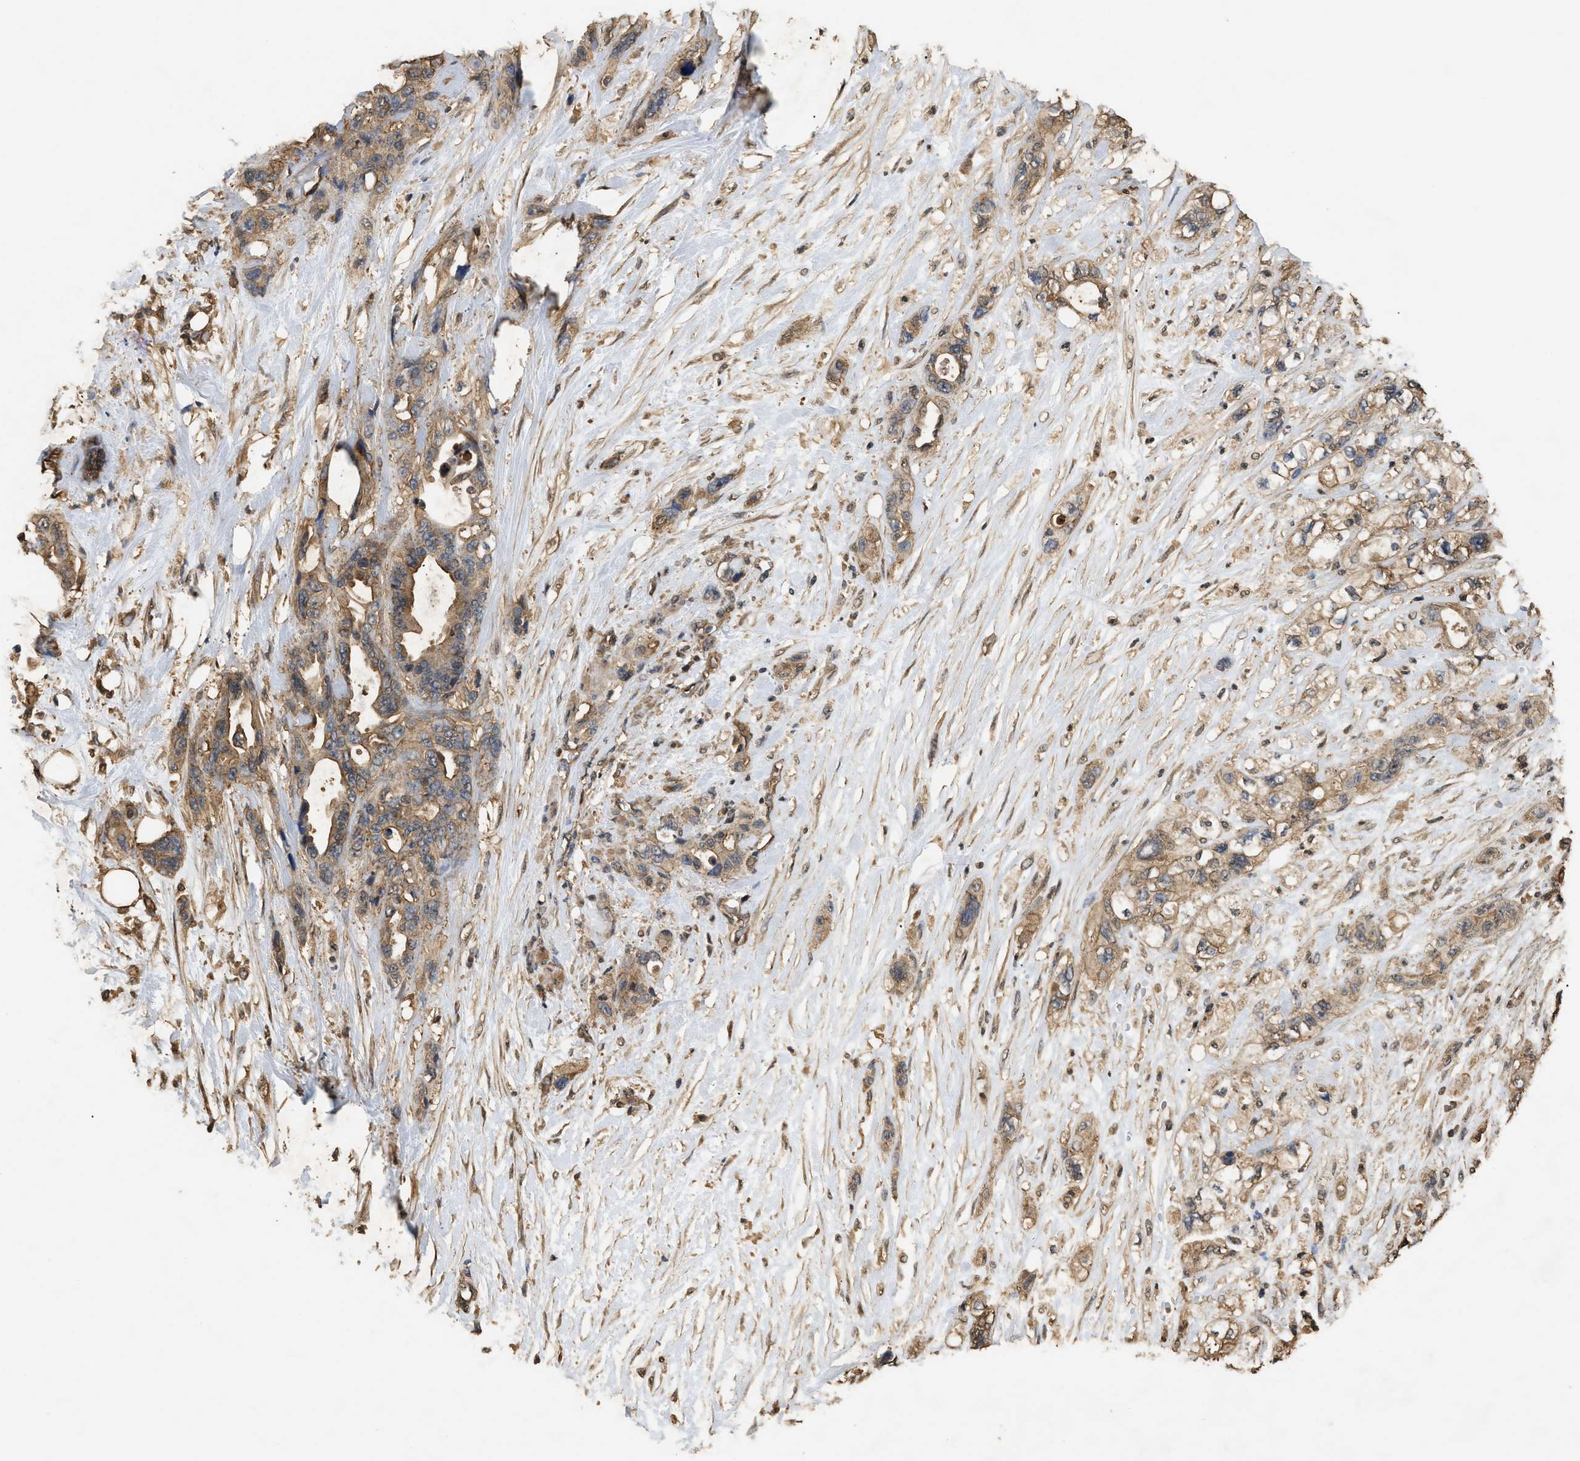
{"staining": {"intensity": "moderate", "quantity": ">75%", "location": "cytoplasmic/membranous"}, "tissue": "pancreatic cancer", "cell_type": "Tumor cells", "image_type": "cancer", "snomed": [{"axis": "morphology", "description": "Adenocarcinoma, NOS"}, {"axis": "topography", "description": "Pancreas"}], "caption": "Pancreatic cancer stained with DAB (3,3'-diaminobenzidine) IHC demonstrates medium levels of moderate cytoplasmic/membranous expression in approximately >75% of tumor cells.", "gene": "CALM1", "patient": {"sex": "male", "age": 46}}